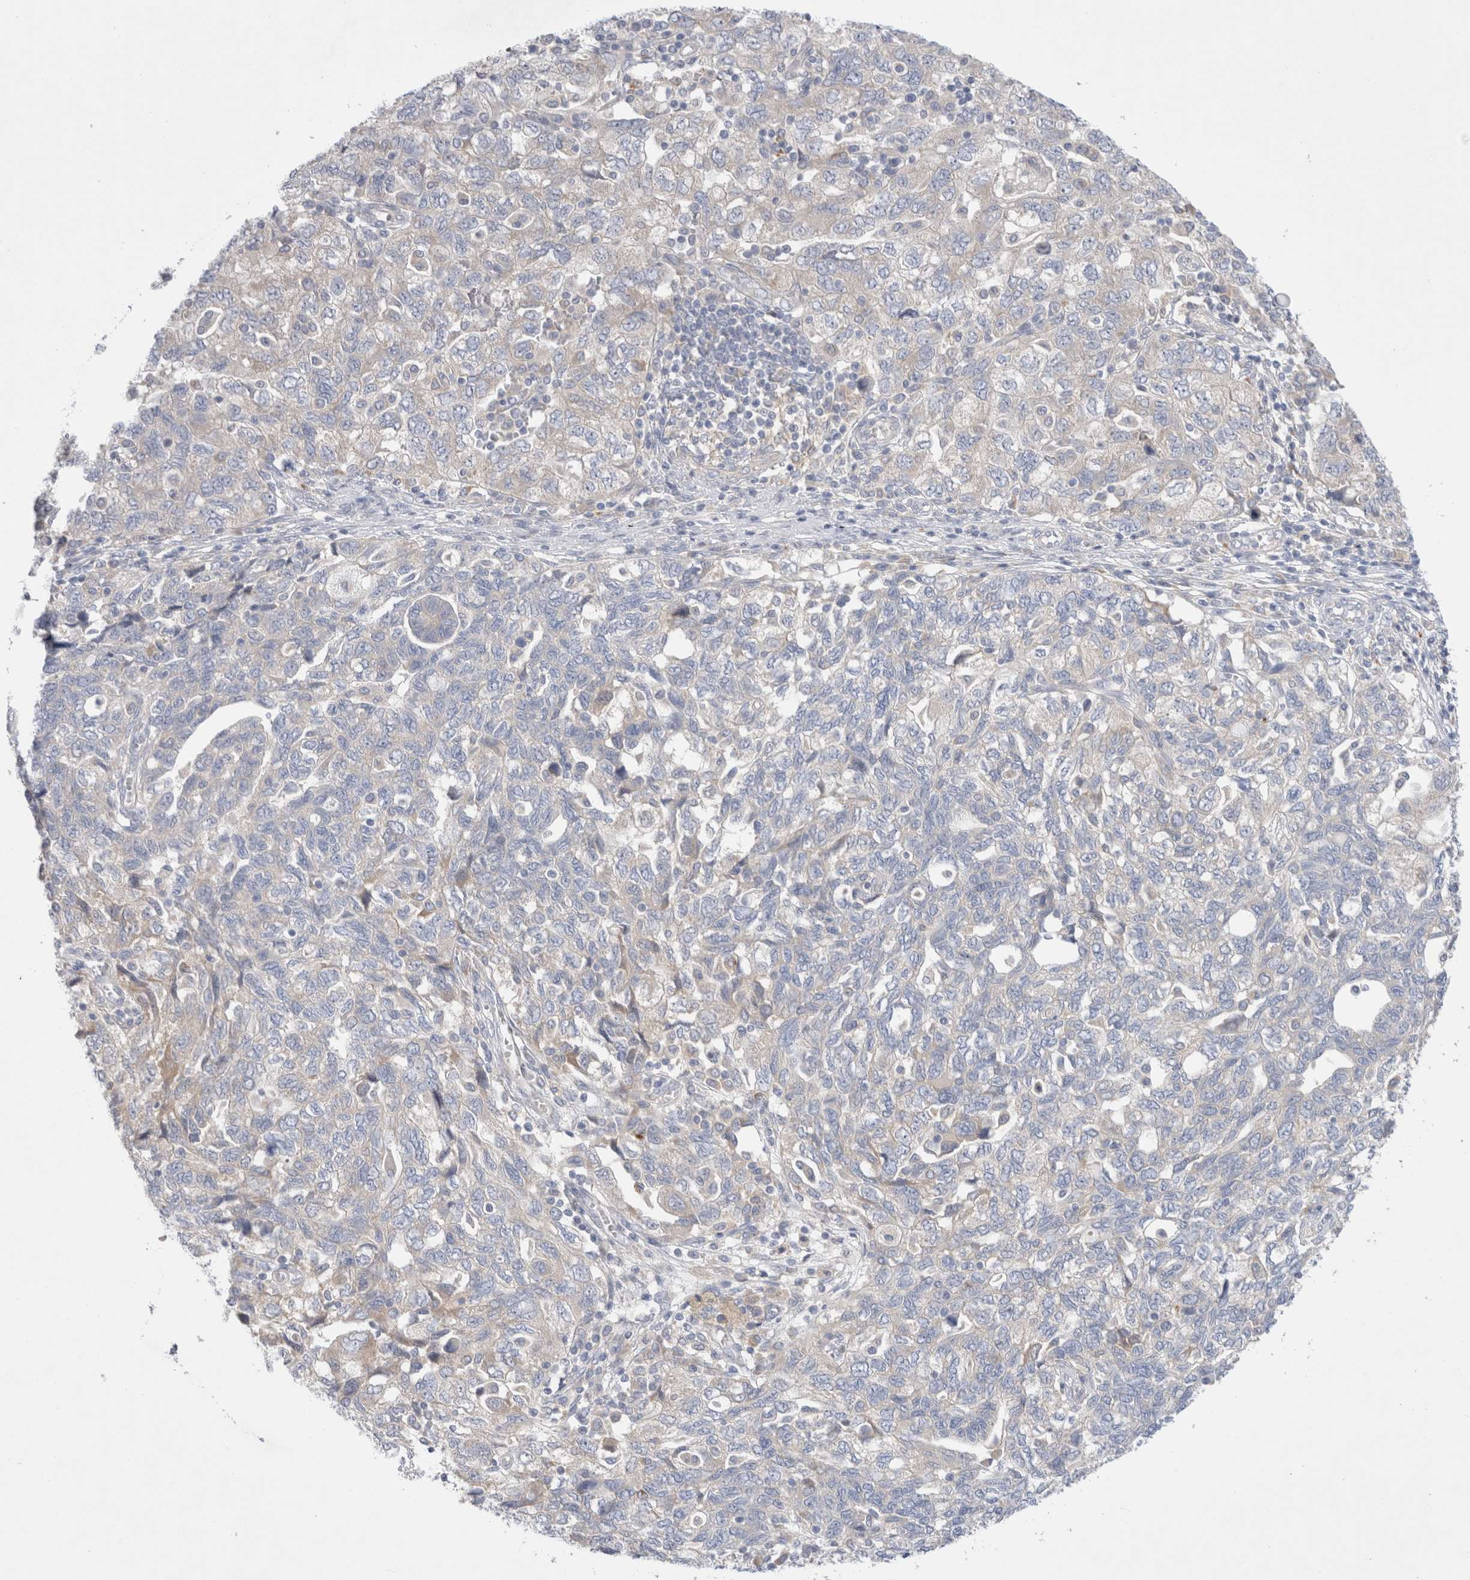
{"staining": {"intensity": "weak", "quantity": "25%-75%", "location": "cytoplasmic/membranous"}, "tissue": "ovarian cancer", "cell_type": "Tumor cells", "image_type": "cancer", "snomed": [{"axis": "morphology", "description": "Carcinoma, NOS"}, {"axis": "morphology", "description": "Cystadenocarcinoma, serous, NOS"}, {"axis": "topography", "description": "Ovary"}], "caption": "Weak cytoplasmic/membranous staining is appreciated in approximately 25%-75% of tumor cells in carcinoma (ovarian).", "gene": "RBM12B", "patient": {"sex": "female", "age": 69}}